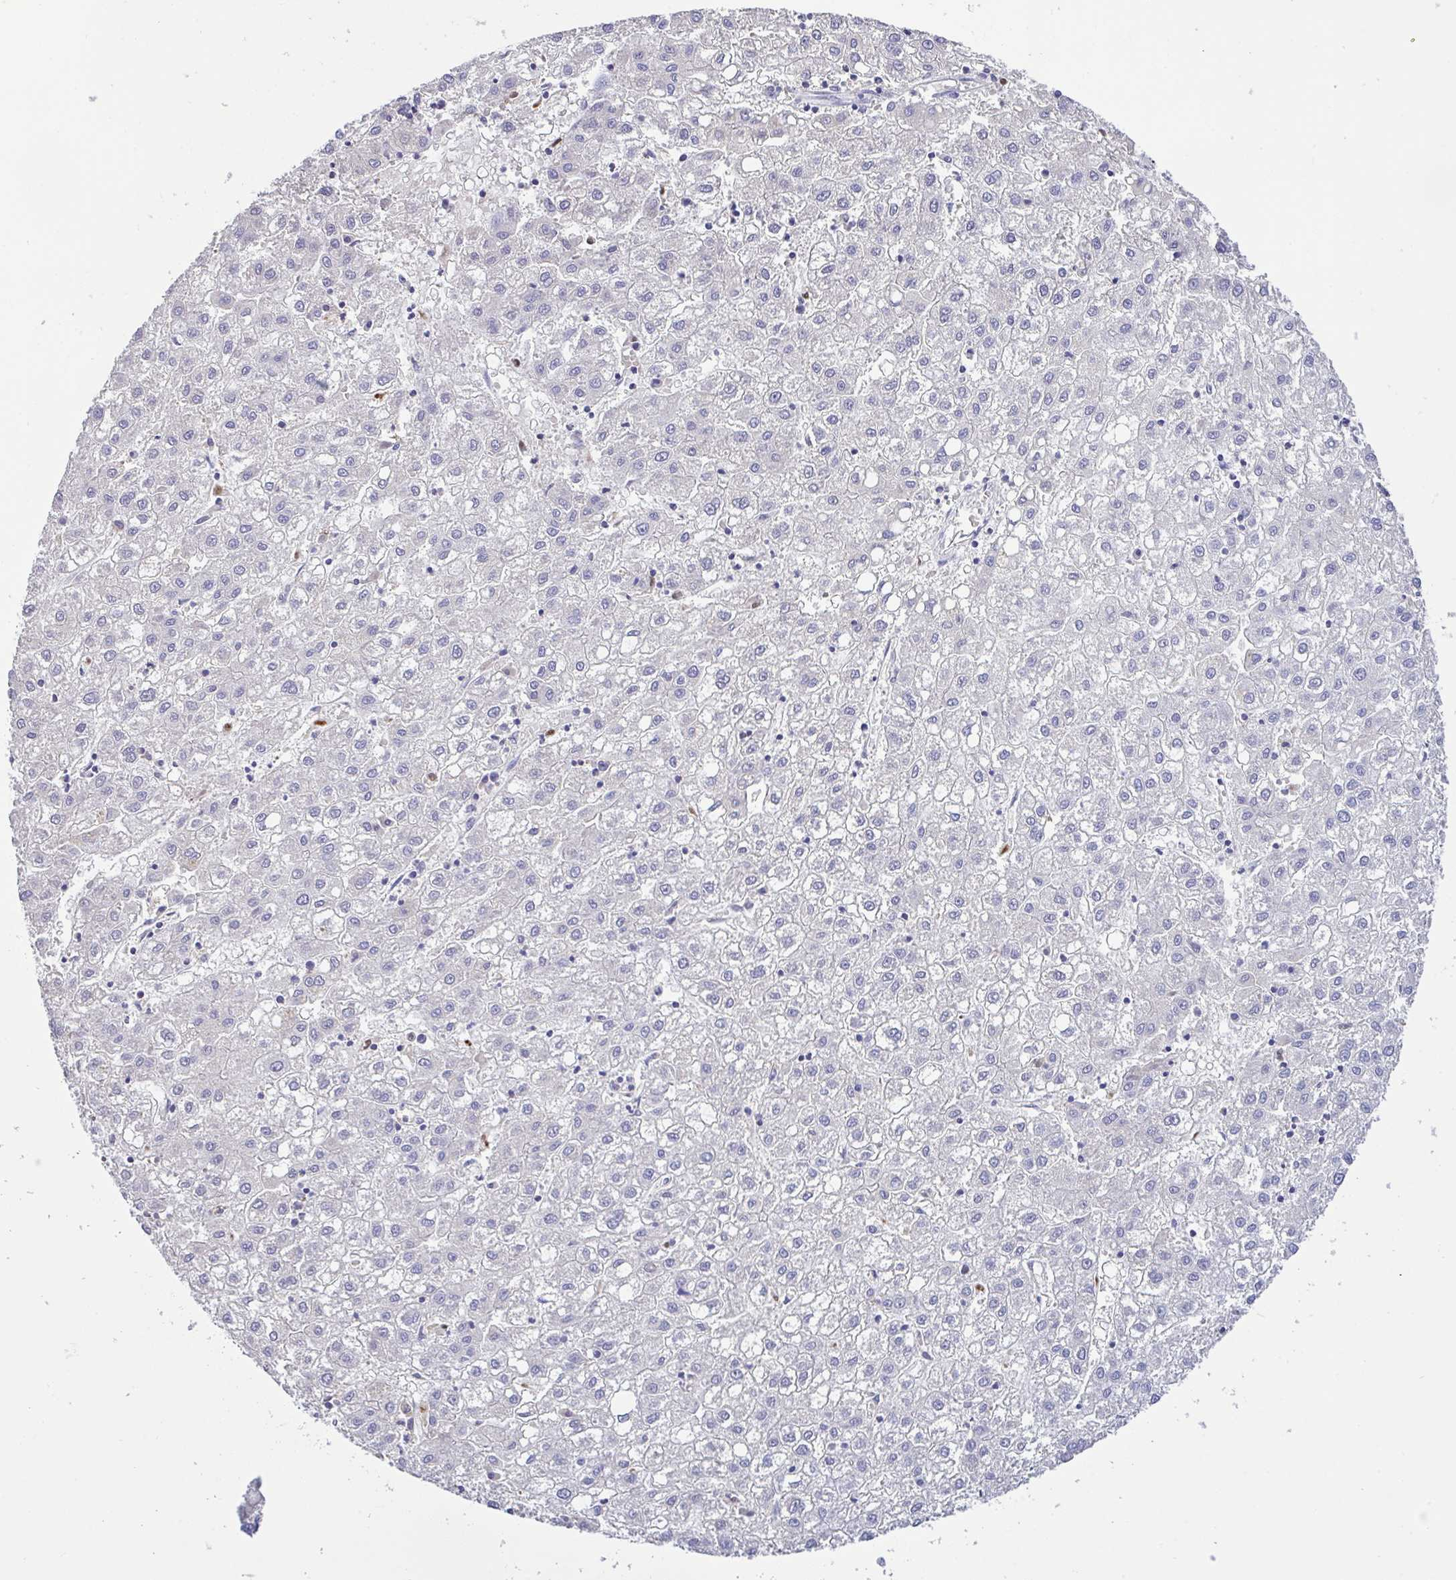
{"staining": {"intensity": "negative", "quantity": "none", "location": "none"}, "tissue": "liver cancer", "cell_type": "Tumor cells", "image_type": "cancer", "snomed": [{"axis": "morphology", "description": "Carcinoma, Hepatocellular, NOS"}, {"axis": "topography", "description": "Liver"}], "caption": "DAB immunohistochemical staining of human hepatocellular carcinoma (liver) demonstrates no significant expression in tumor cells. (DAB (3,3'-diaminobenzidine) immunohistochemistry (IHC), high magnification).", "gene": "CA10", "patient": {"sex": "male", "age": 72}}